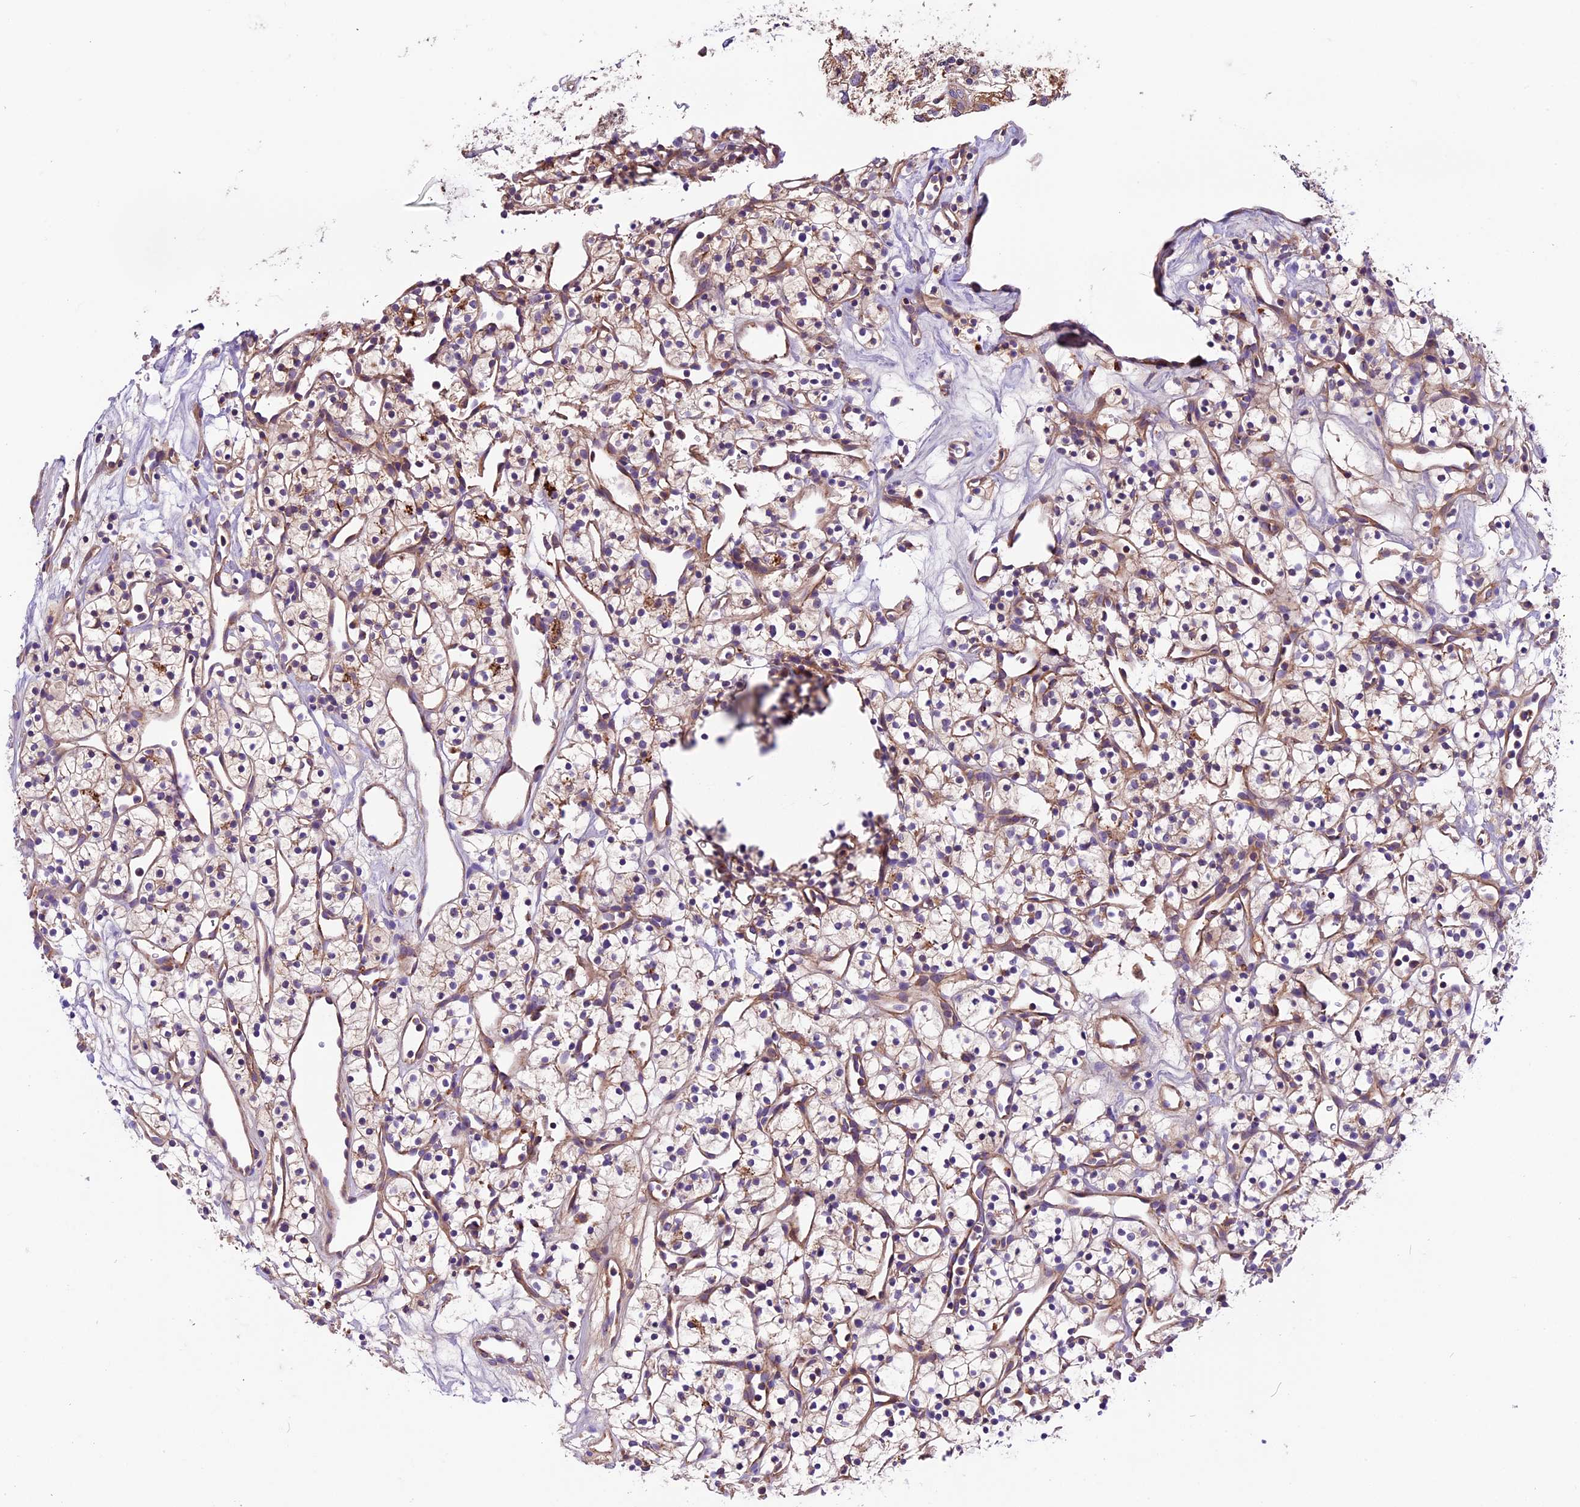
{"staining": {"intensity": "weak", "quantity": ">75%", "location": "cytoplasmic/membranous"}, "tissue": "renal cancer", "cell_type": "Tumor cells", "image_type": "cancer", "snomed": [{"axis": "morphology", "description": "Adenocarcinoma, NOS"}, {"axis": "topography", "description": "Kidney"}], "caption": "Protein staining of adenocarcinoma (renal) tissue demonstrates weak cytoplasmic/membranous staining in about >75% of tumor cells. (DAB (3,3'-diaminobenzidine) IHC with brightfield microscopy, high magnification).", "gene": "METTL22", "patient": {"sex": "female", "age": 57}}